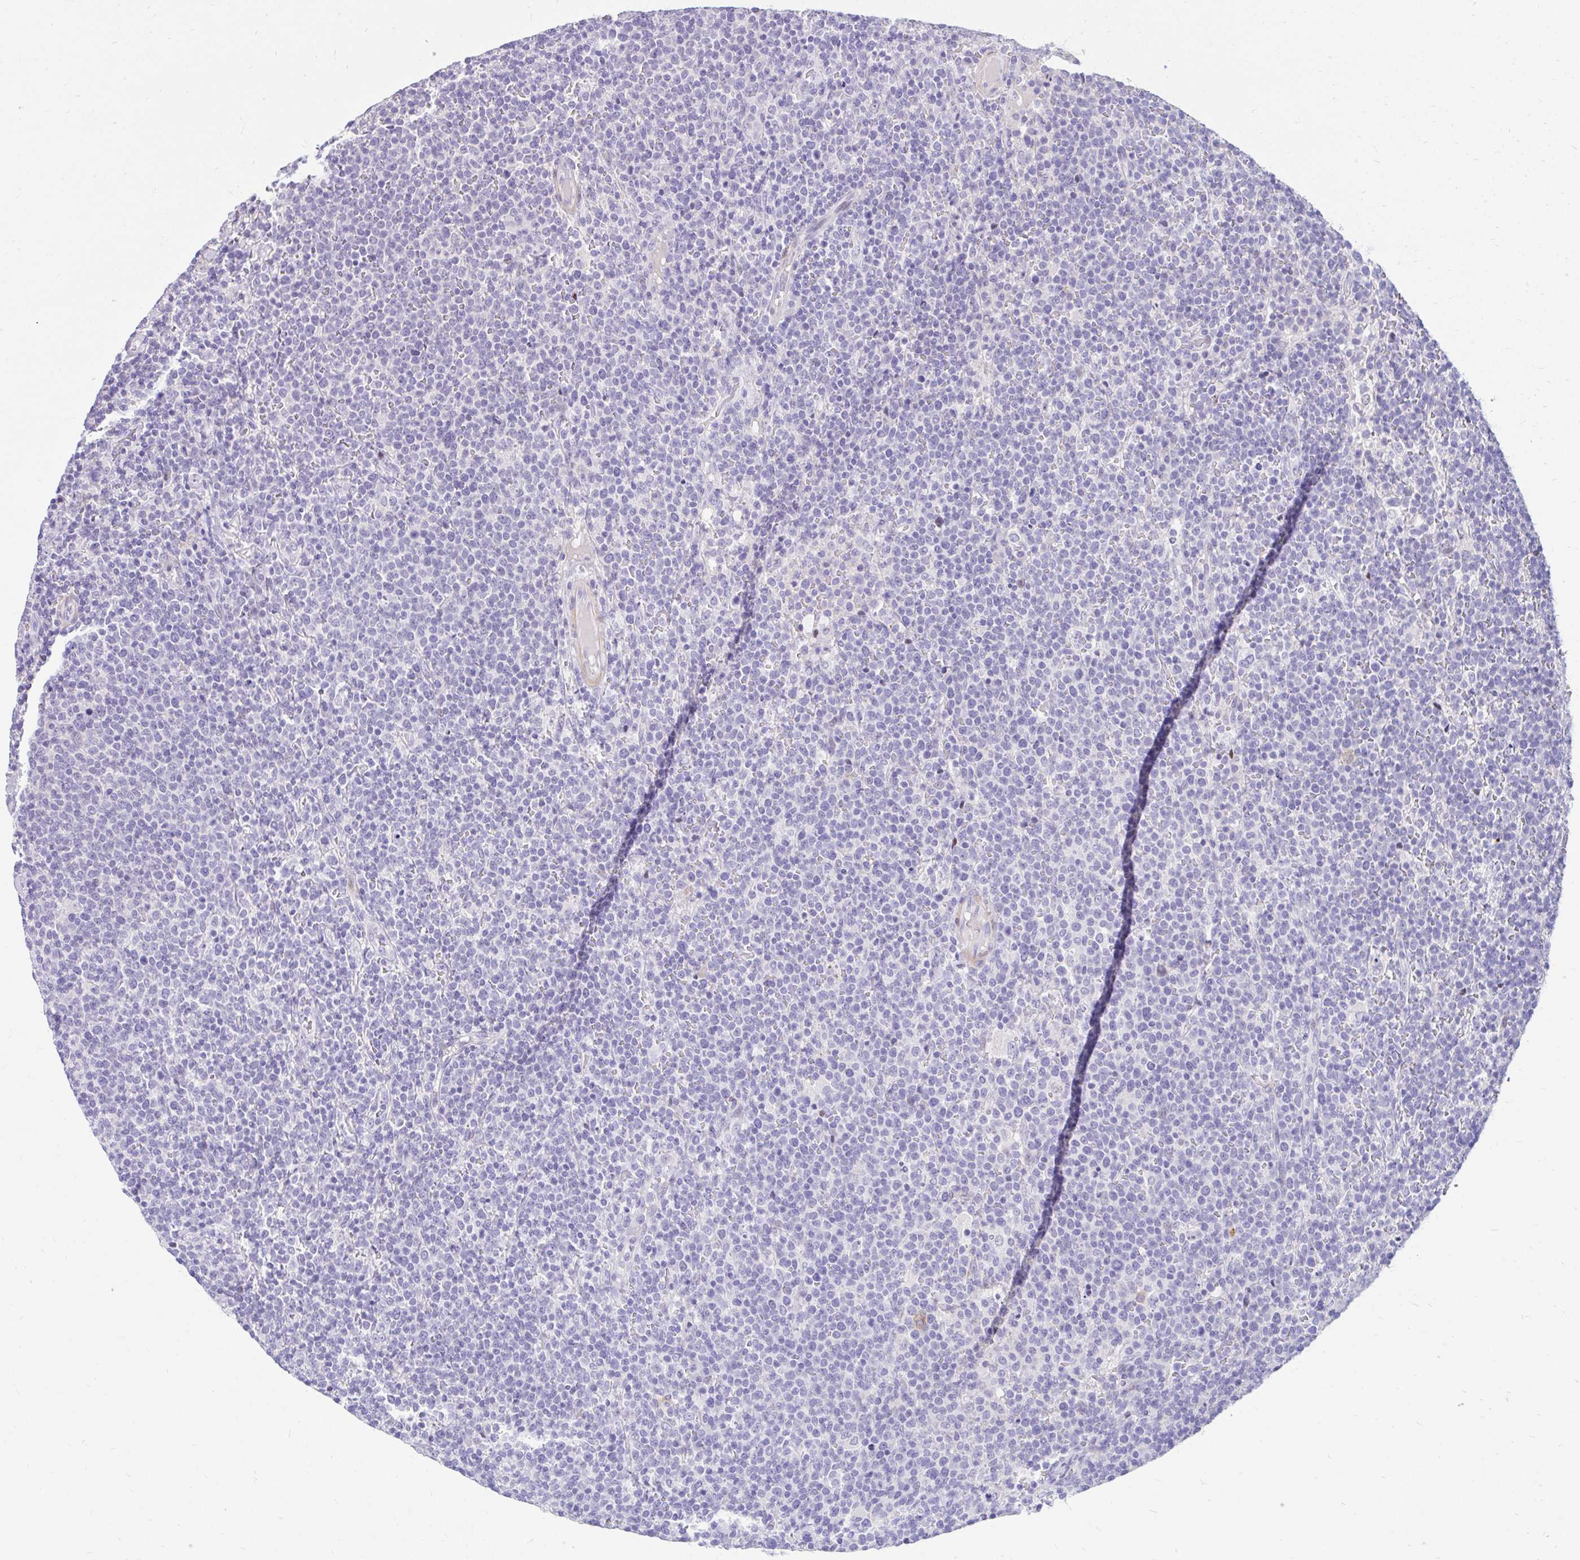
{"staining": {"intensity": "negative", "quantity": "none", "location": "none"}, "tissue": "lymphoma", "cell_type": "Tumor cells", "image_type": "cancer", "snomed": [{"axis": "morphology", "description": "Malignant lymphoma, non-Hodgkin's type, High grade"}, {"axis": "topography", "description": "Lymph node"}], "caption": "The micrograph reveals no staining of tumor cells in malignant lymphoma, non-Hodgkin's type (high-grade).", "gene": "NHLH2", "patient": {"sex": "male", "age": 61}}